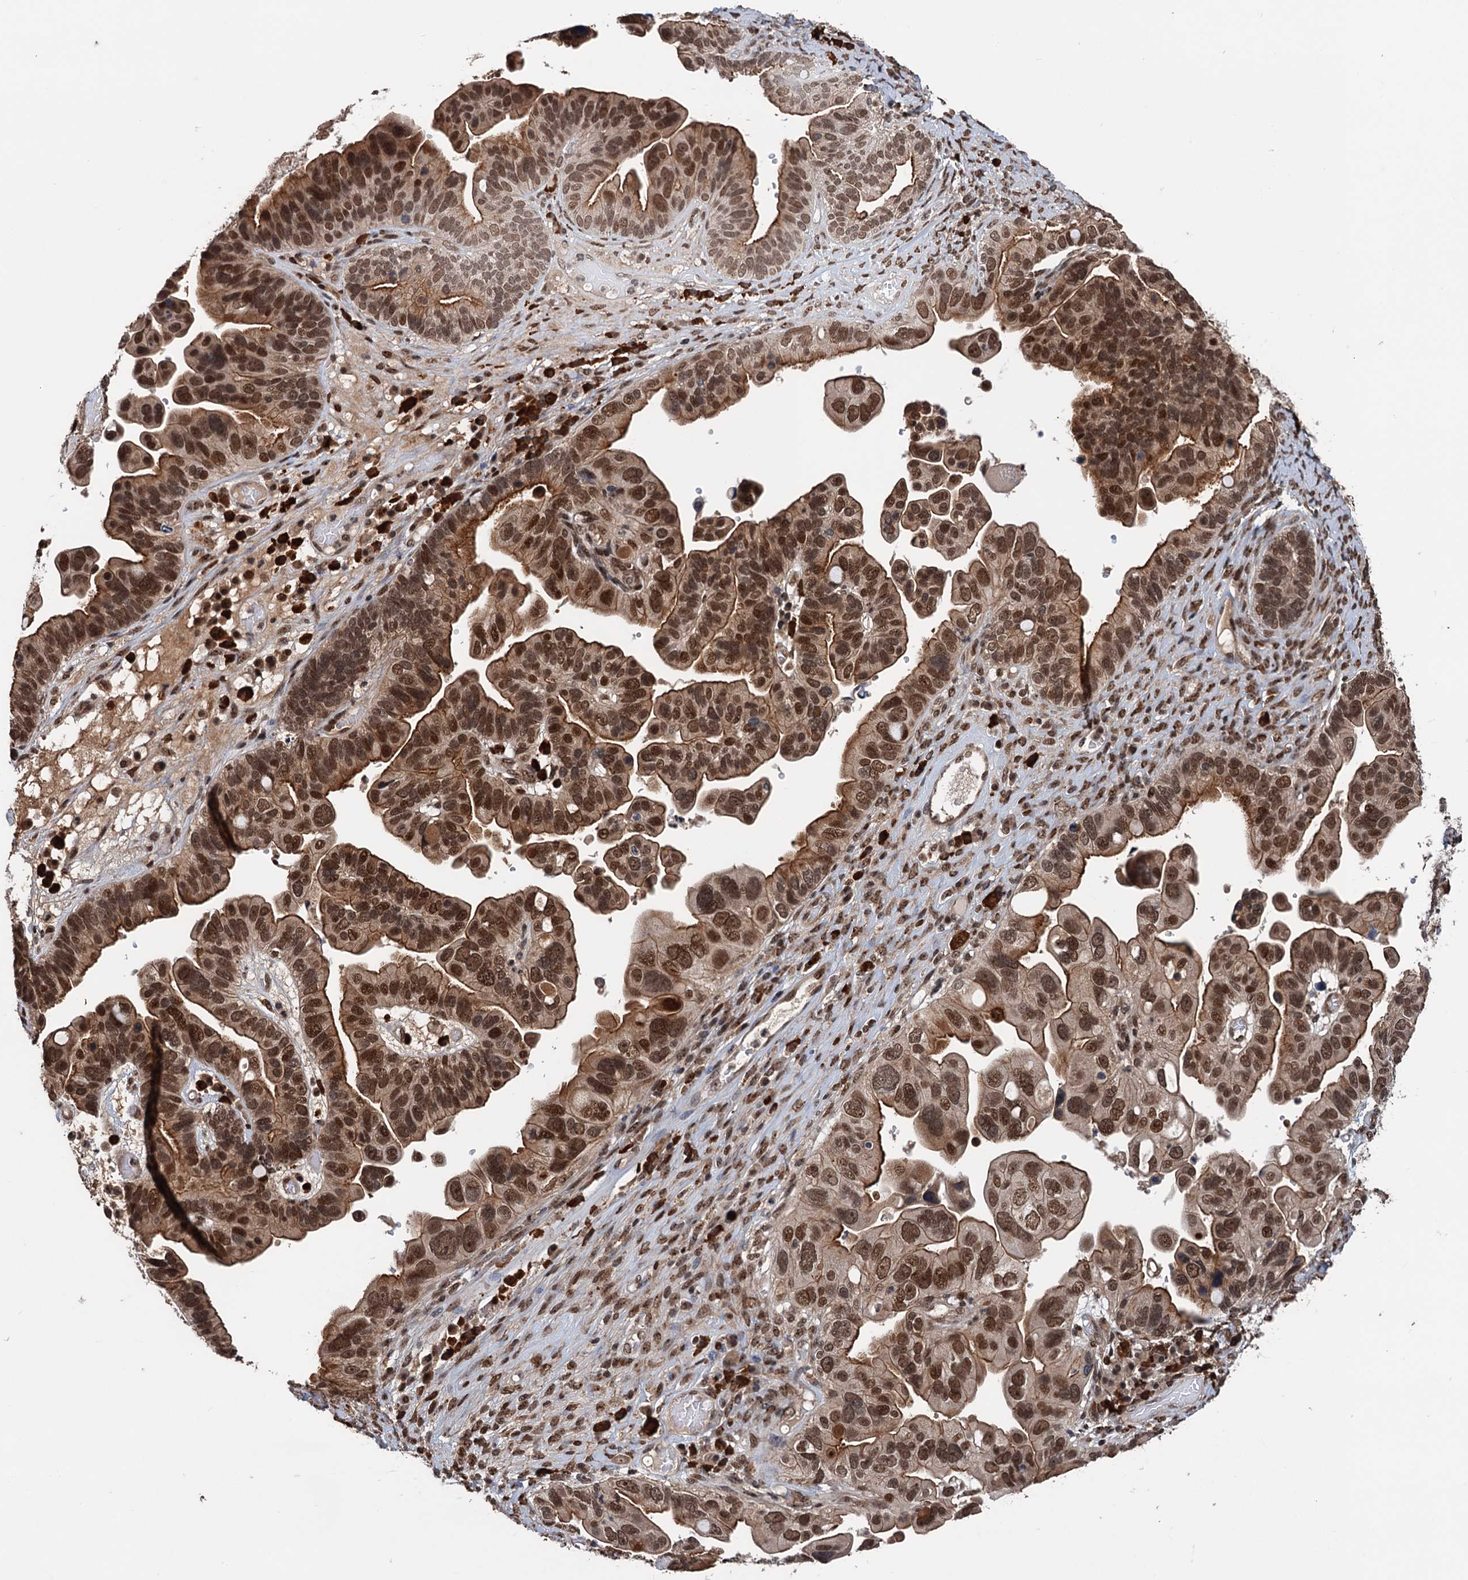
{"staining": {"intensity": "strong", "quantity": ">75%", "location": "cytoplasmic/membranous,nuclear"}, "tissue": "ovarian cancer", "cell_type": "Tumor cells", "image_type": "cancer", "snomed": [{"axis": "morphology", "description": "Cystadenocarcinoma, serous, NOS"}, {"axis": "topography", "description": "Ovary"}], "caption": "High-magnification brightfield microscopy of ovarian serous cystadenocarcinoma stained with DAB (3,3'-diaminobenzidine) (brown) and counterstained with hematoxylin (blue). tumor cells exhibit strong cytoplasmic/membranous and nuclear expression is identified in about>75% of cells. Immunohistochemistry stains the protein in brown and the nuclei are stained blue.", "gene": "RASSF4", "patient": {"sex": "female", "age": 56}}